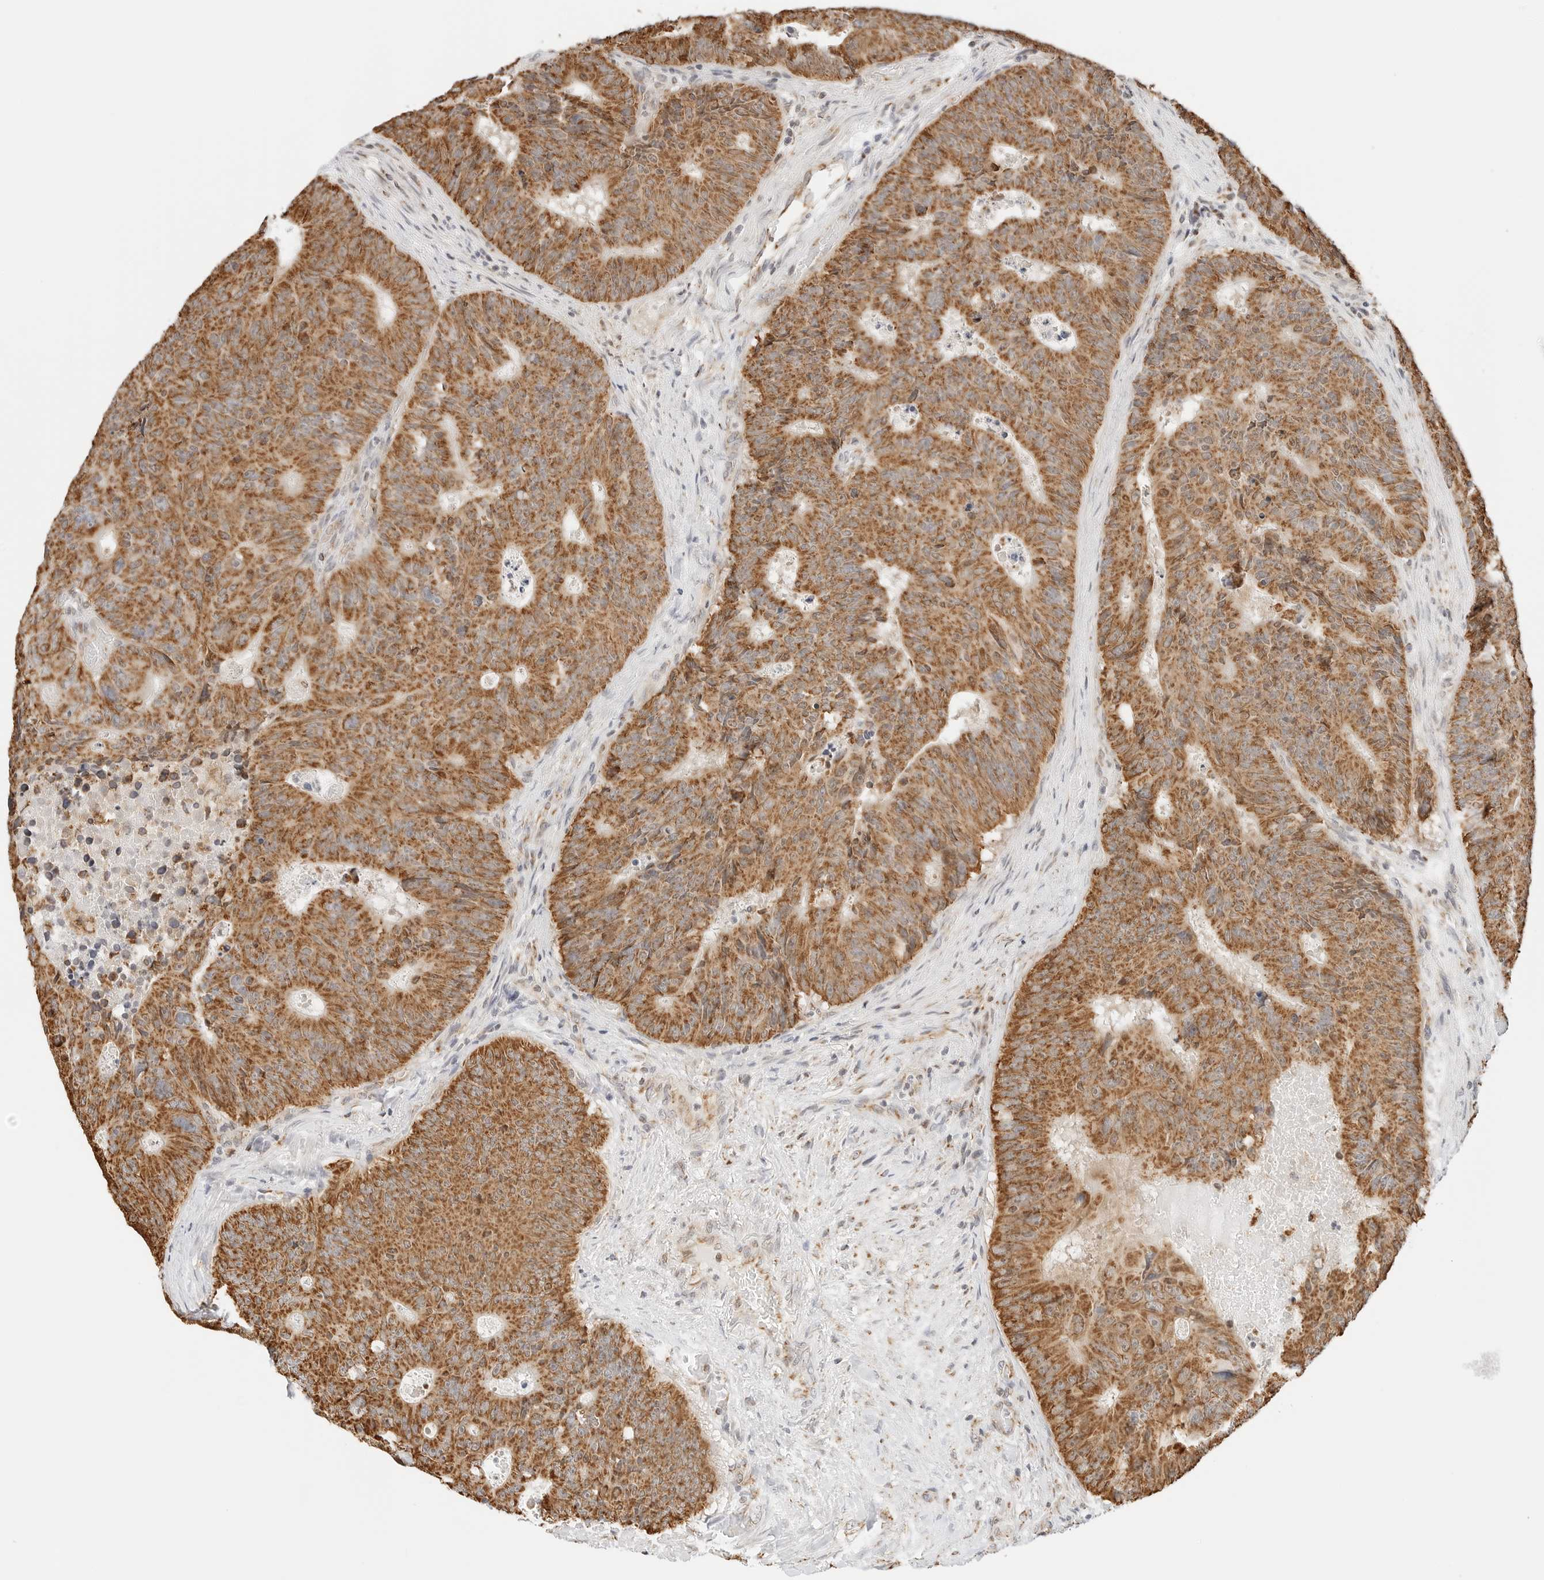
{"staining": {"intensity": "moderate", "quantity": ">75%", "location": "cytoplasmic/membranous"}, "tissue": "colorectal cancer", "cell_type": "Tumor cells", "image_type": "cancer", "snomed": [{"axis": "morphology", "description": "Adenocarcinoma, NOS"}, {"axis": "topography", "description": "Colon"}], "caption": "This histopathology image reveals IHC staining of human colorectal cancer, with medium moderate cytoplasmic/membranous positivity in about >75% of tumor cells.", "gene": "ATL1", "patient": {"sex": "male", "age": 87}}